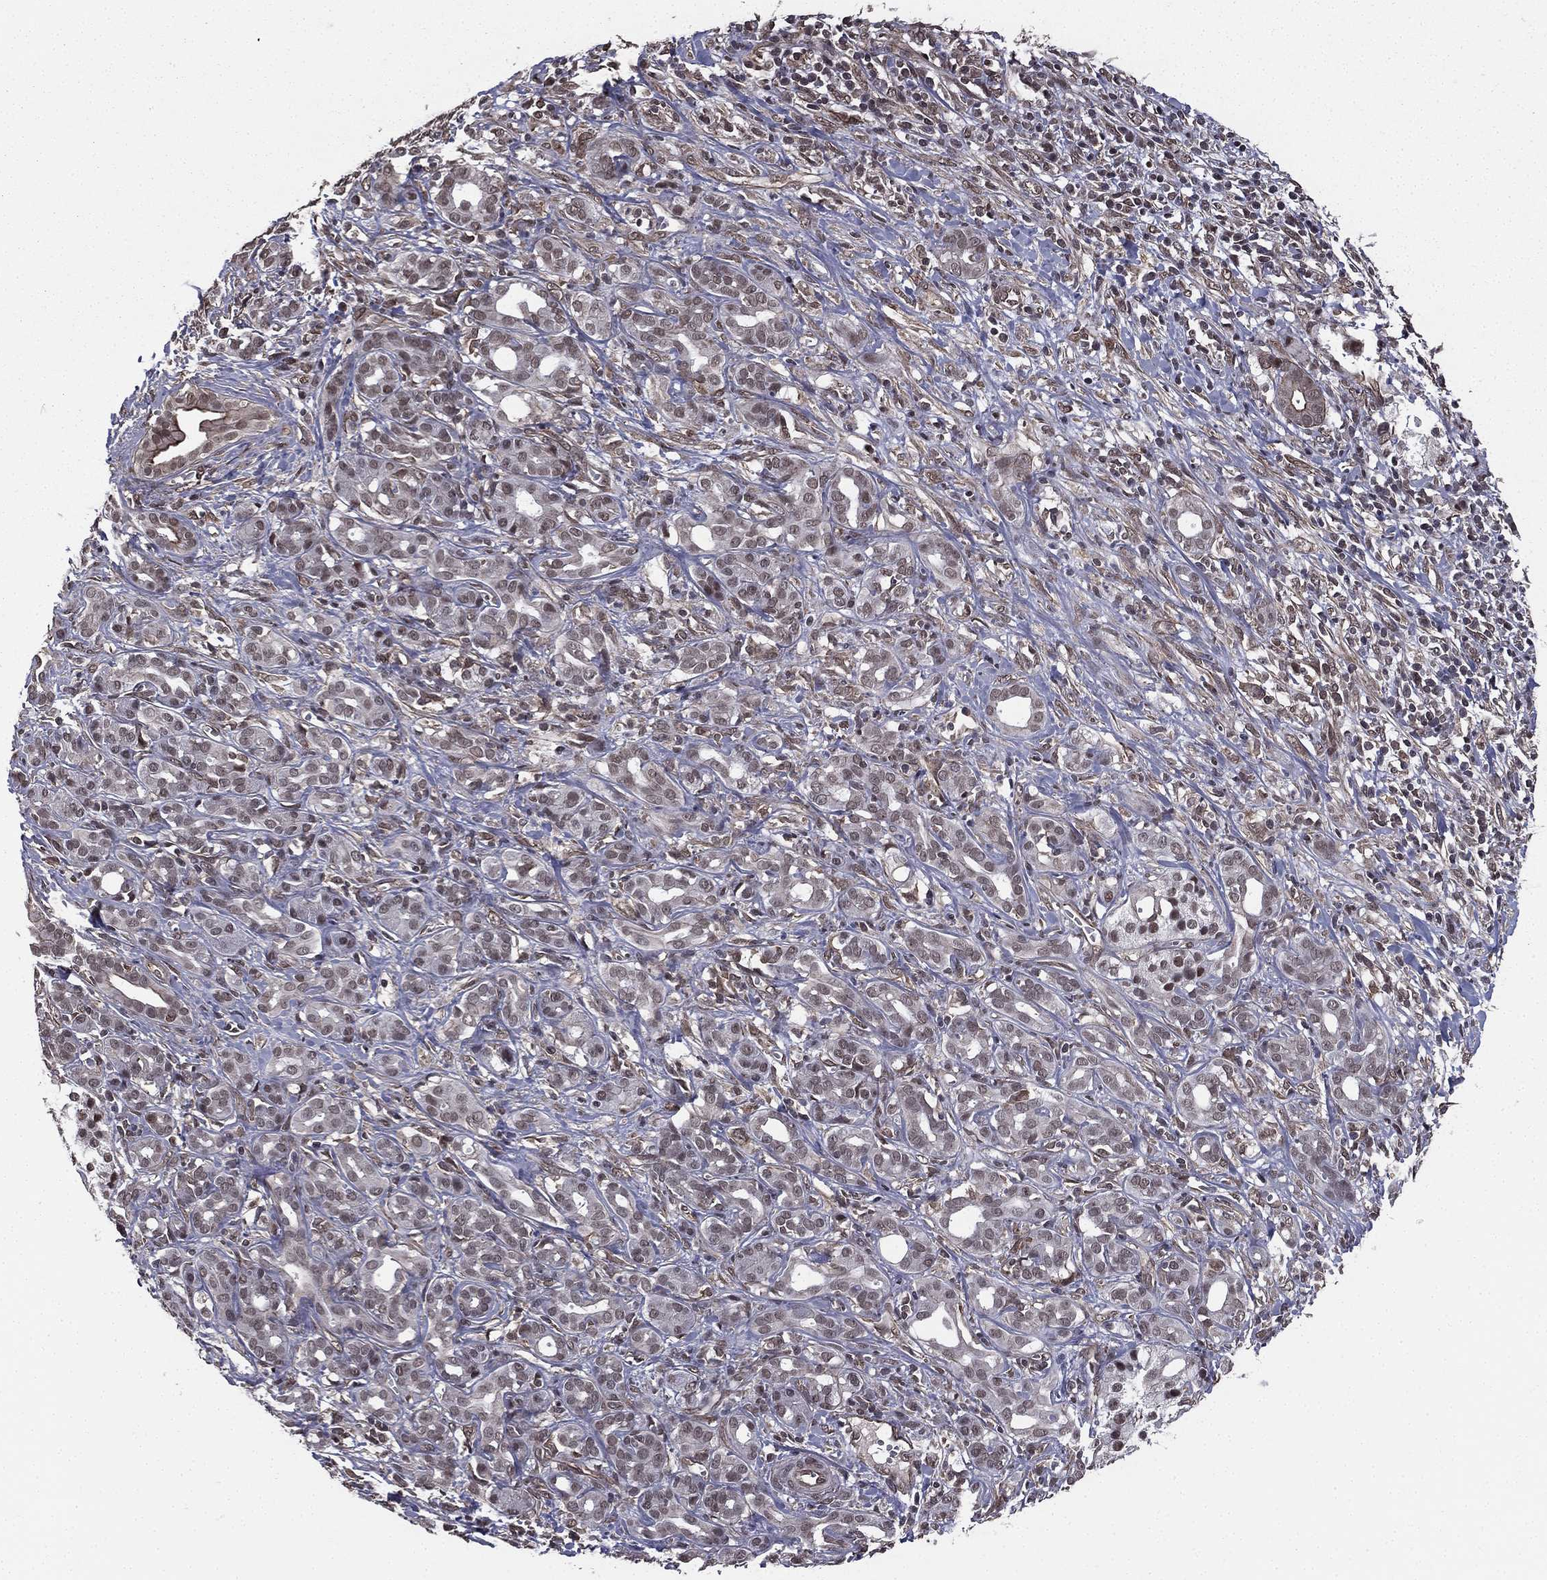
{"staining": {"intensity": "moderate", "quantity": "<25%", "location": "cytoplasmic/membranous"}, "tissue": "pancreatic cancer", "cell_type": "Tumor cells", "image_type": "cancer", "snomed": [{"axis": "morphology", "description": "Adenocarcinoma, NOS"}, {"axis": "topography", "description": "Pancreas"}], "caption": "DAB (3,3'-diaminobenzidine) immunohistochemical staining of human pancreatic cancer (adenocarcinoma) demonstrates moderate cytoplasmic/membranous protein staining in approximately <25% of tumor cells.", "gene": "RARB", "patient": {"sex": "male", "age": 61}}